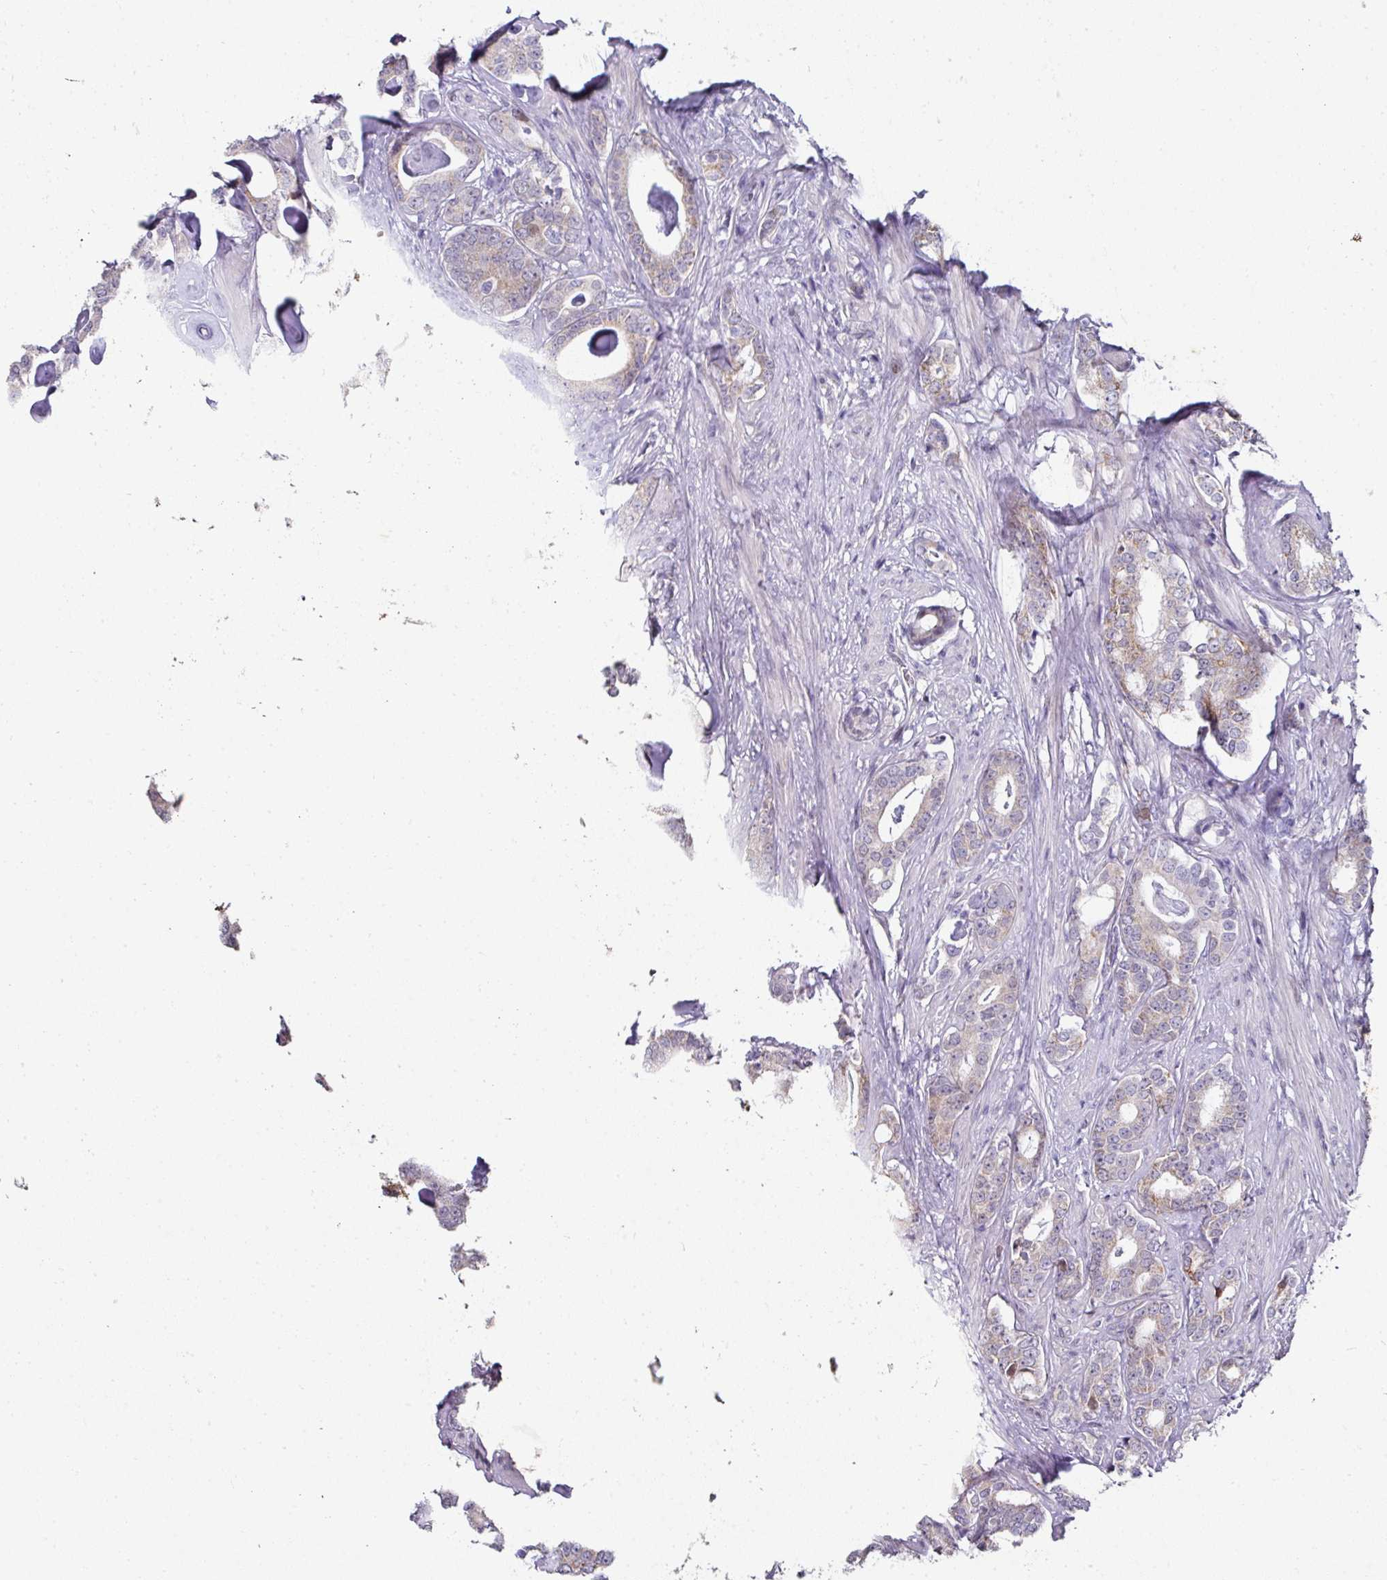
{"staining": {"intensity": "moderate", "quantity": "25%-75%", "location": "cytoplasmic/membranous"}, "tissue": "prostate cancer", "cell_type": "Tumor cells", "image_type": "cancer", "snomed": [{"axis": "morphology", "description": "Adenocarcinoma, Low grade"}, {"axis": "topography", "description": "Prostate"}], "caption": "The histopathology image exhibits immunohistochemical staining of prostate cancer. There is moderate cytoplasmic/membranous staining is appreciated in approximately 25%-75% of tumor cells.", "gene": "ANKRD18A", "patient": {"sex": "male", "age": 71}}